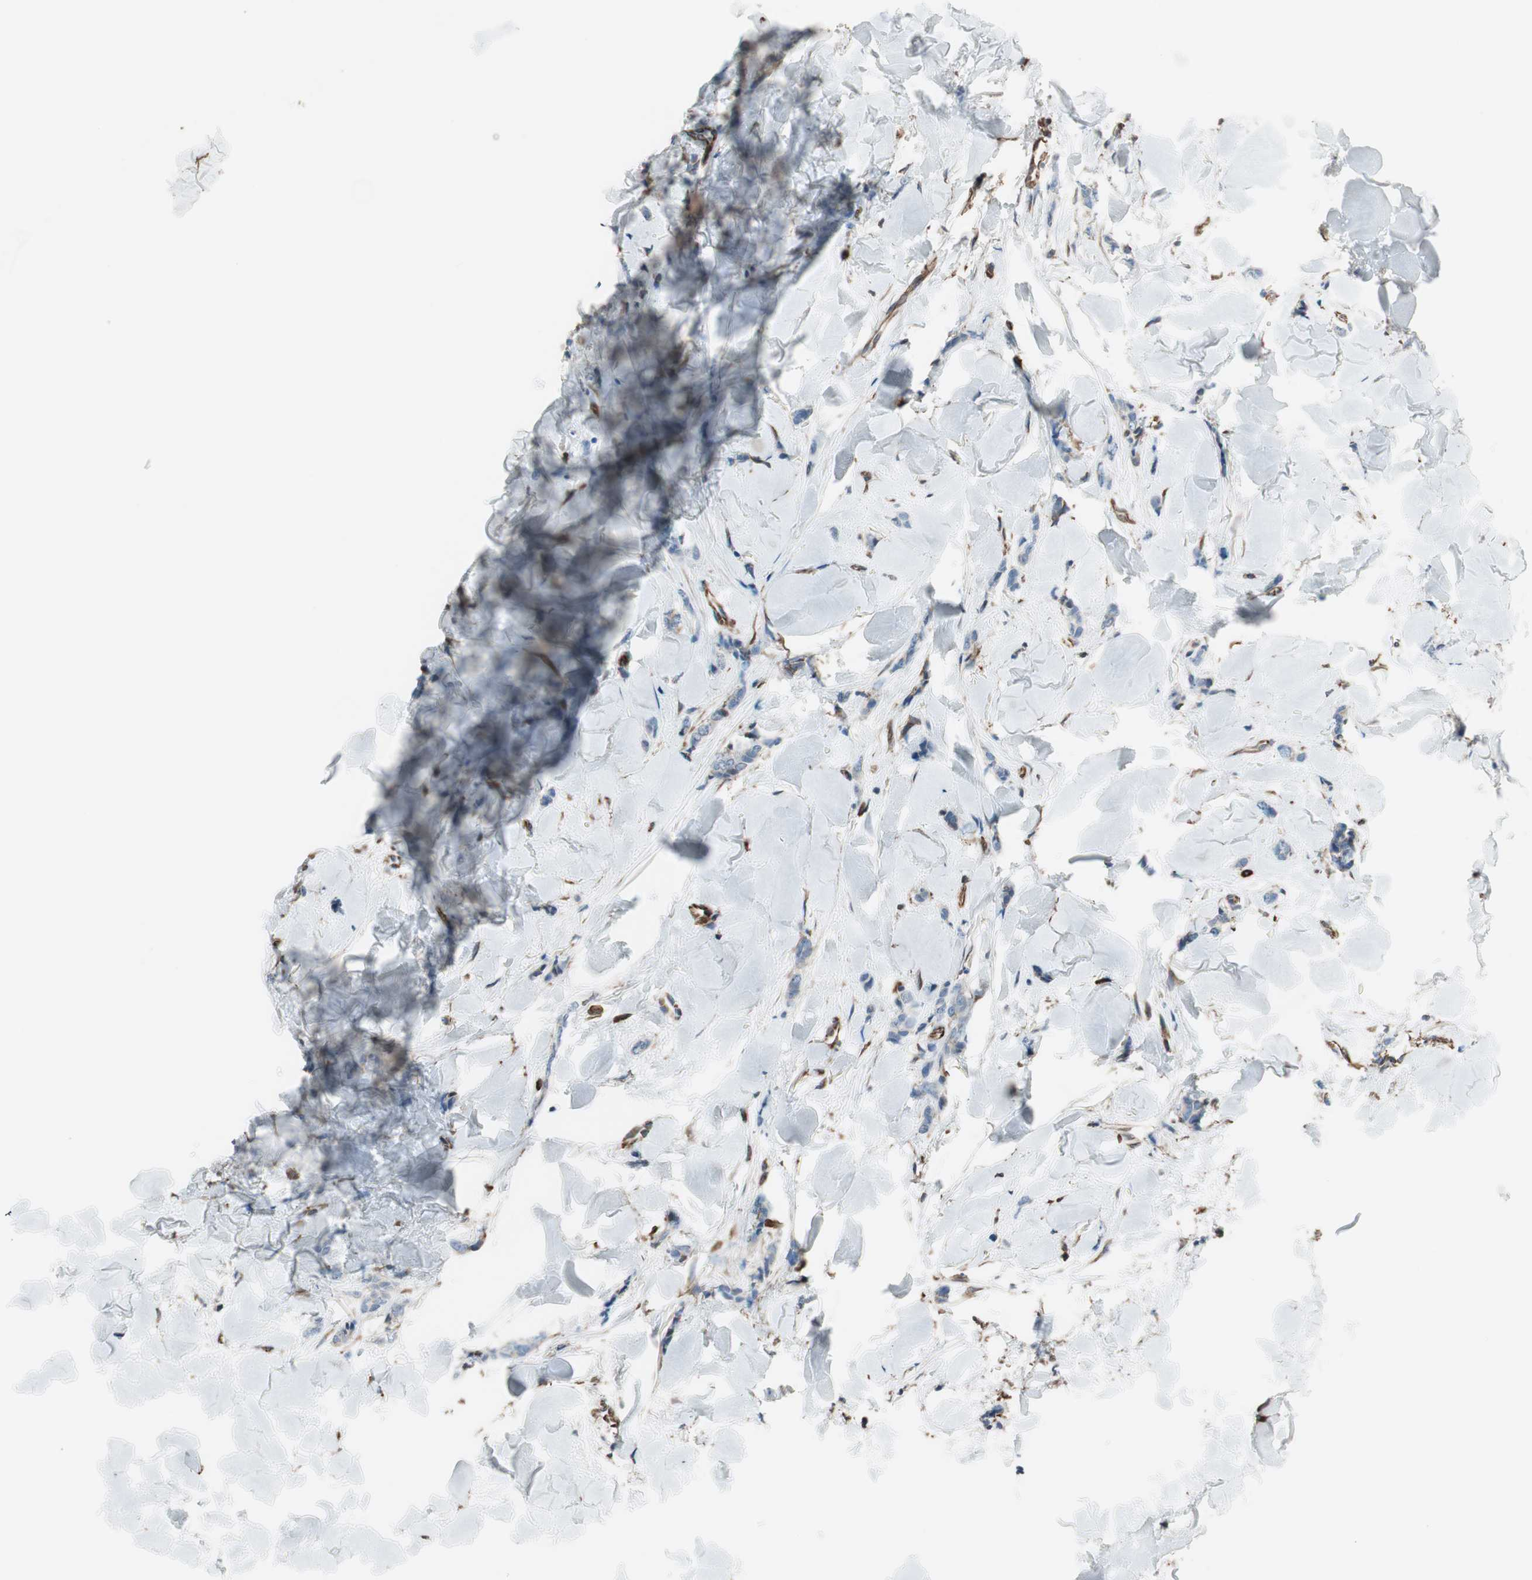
{"staining": {"intensity": "negative", "quantity": "none", "location": "none"}, "tissue": "breast cancer", "cell_type": "Tumor cells", "image_type": "cancer", "snomed": [{"axis": "morphology", "description": "Lobular carcinoma"}, {"axis": "topography", "description": "Skin"}, {"axis": "topography", "description": "Breast"}], "caption": "High magnification brightfield microscopy of breast cancer (lobular carcinoma) stained with DAB (3,3'-diaminobenzidine) (brown) and counterstained with hematoxylin (blue): tumor cells show no significant staining.", "gene": "SRCIN1", "patient": {"sex": "female", "age": 46}}